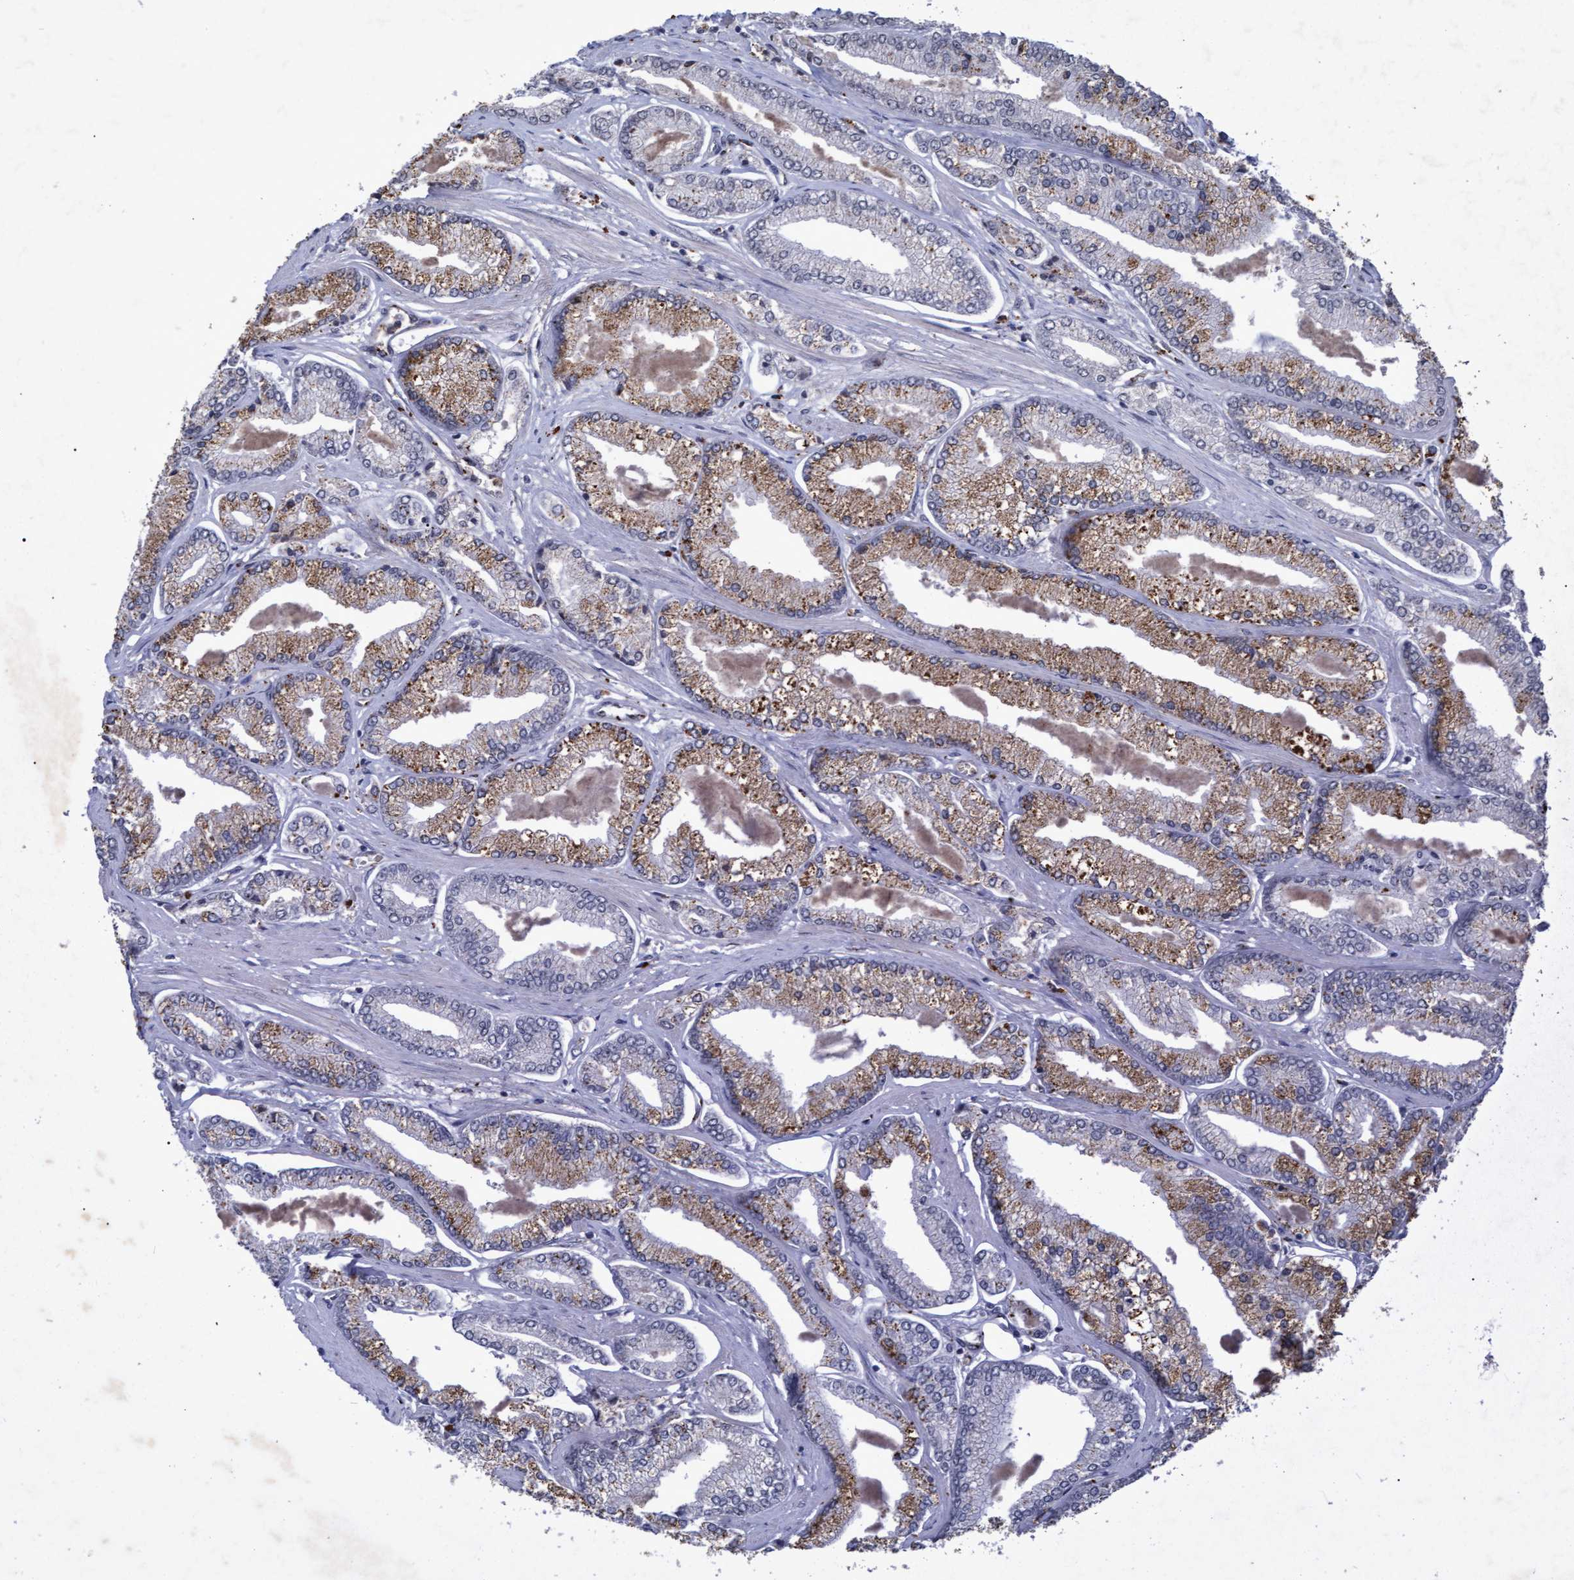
{"staining": {"intensity": "moderate", "quantity": "25%-75%", "location": "cytoplasmic/membranous"}, "tissue": "prostate cancer", "cell_type": "Tumor cells", "image_type": "cancer", "snomed": [{"axis": "morphology", "description": "Adenocarcinoma, Low grade"}, {"axis": "topography", "description": "Prostate"}], "caption": "A medium amount of moderate cytoplasmic/membranous staining is identified in approximately 25%-75% of tumor cells in prostate adenocarcinoma (low-grade) tissue.", "gene": "GALC", "patient": {"sex": "male", "age": 52}}